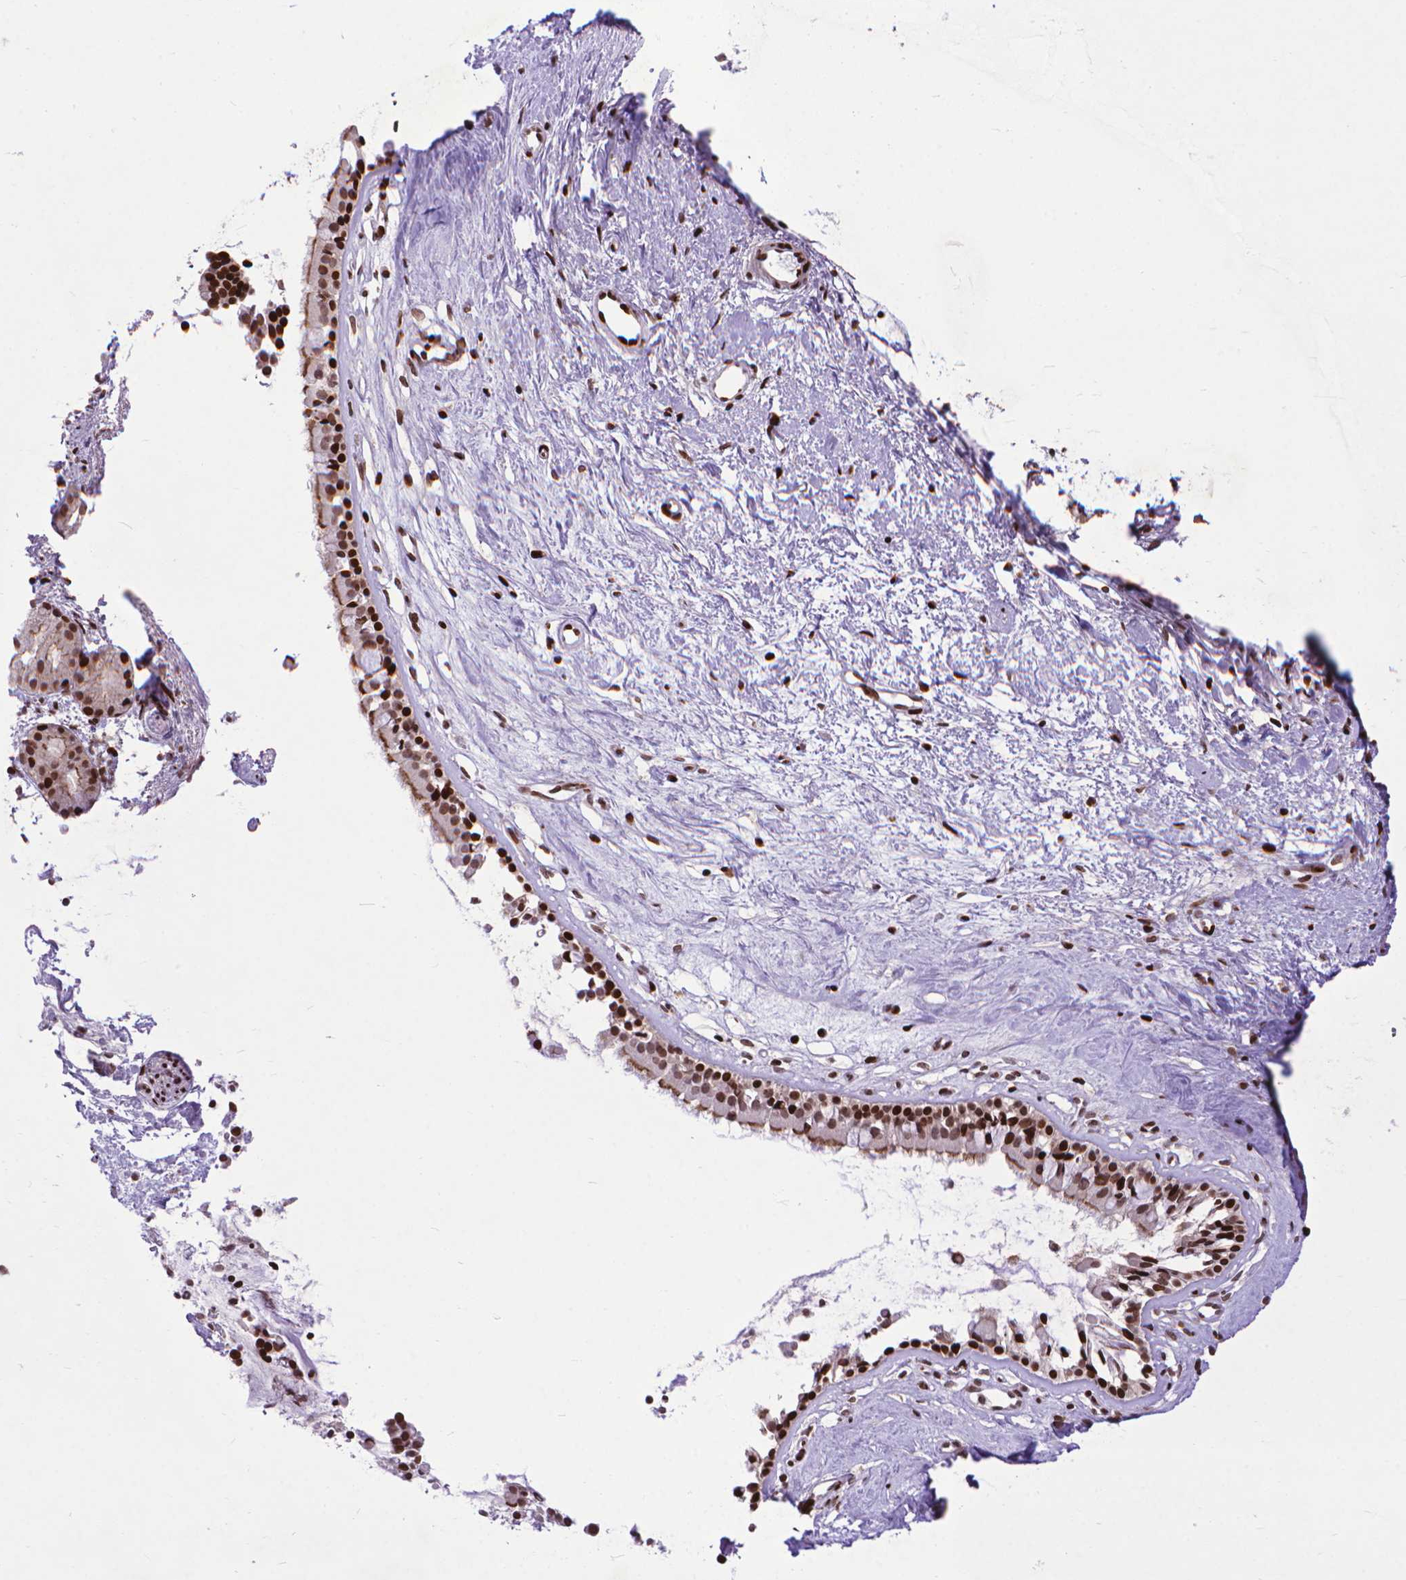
{"staining": {"intensity": "strong", "quantity": ">75%", "location": "nuclear"}, "tissue": "nasopharynx", "cell_type": "Respiratory epithelial cells", "image_type": "normal", "snomed": [{"axis": "morphology", "description": "Normal tissue, NOS"}, {"axis": "topography", "description": "Nasopharynx"}], "caption": "A histopathology image of nasopharynx stained for a protein shows strong nuclear brown staining in respiratory epithelial cells. (DAB (3,3'-diaminobenzidine) IHC, brown staining for protein, blue staining for nuclei).", "gene": "AMER1", "patient": {"sex": "female", "age": 52}}